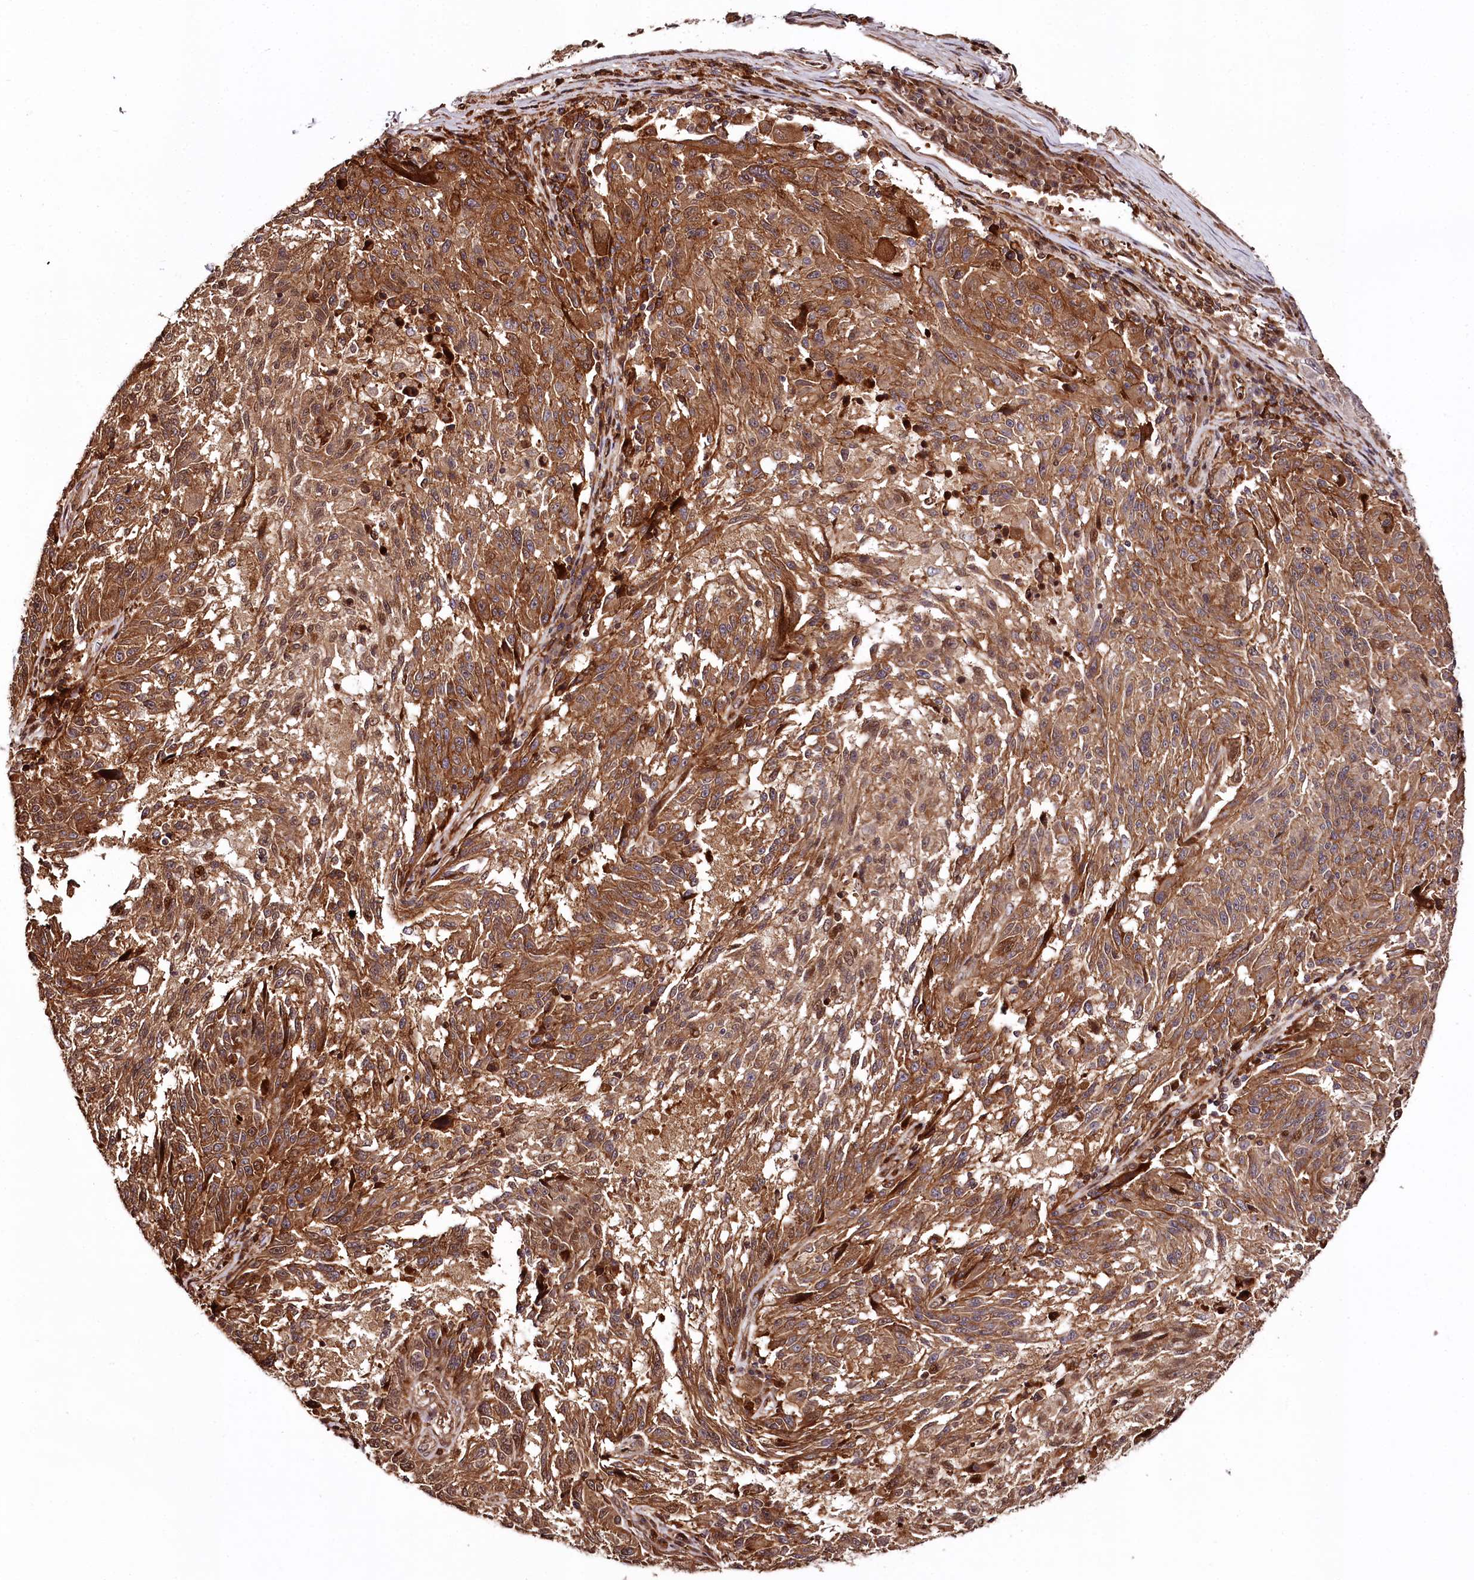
{"staining": {"intensity": "strong", "quantity": ">75%", "location": "cytoplasmic/membranous"}, "tissue": "melanoma", "cell_type": "Tumor cells", "image_type": "cancer", "snomed": [{"axis": "morphology", "description": "Malignant melanoma, NOS"}, {"axis": "topography", "description": "Skin"}], "caption": "About >75% of tumor cells in malignant melanoma exhibit strong cytoplasmic/membranous protein staining as visualized by brown immunohistochemical staining.", "gene": "KIF14", "patient": {"sex": "male", "age": 53}}